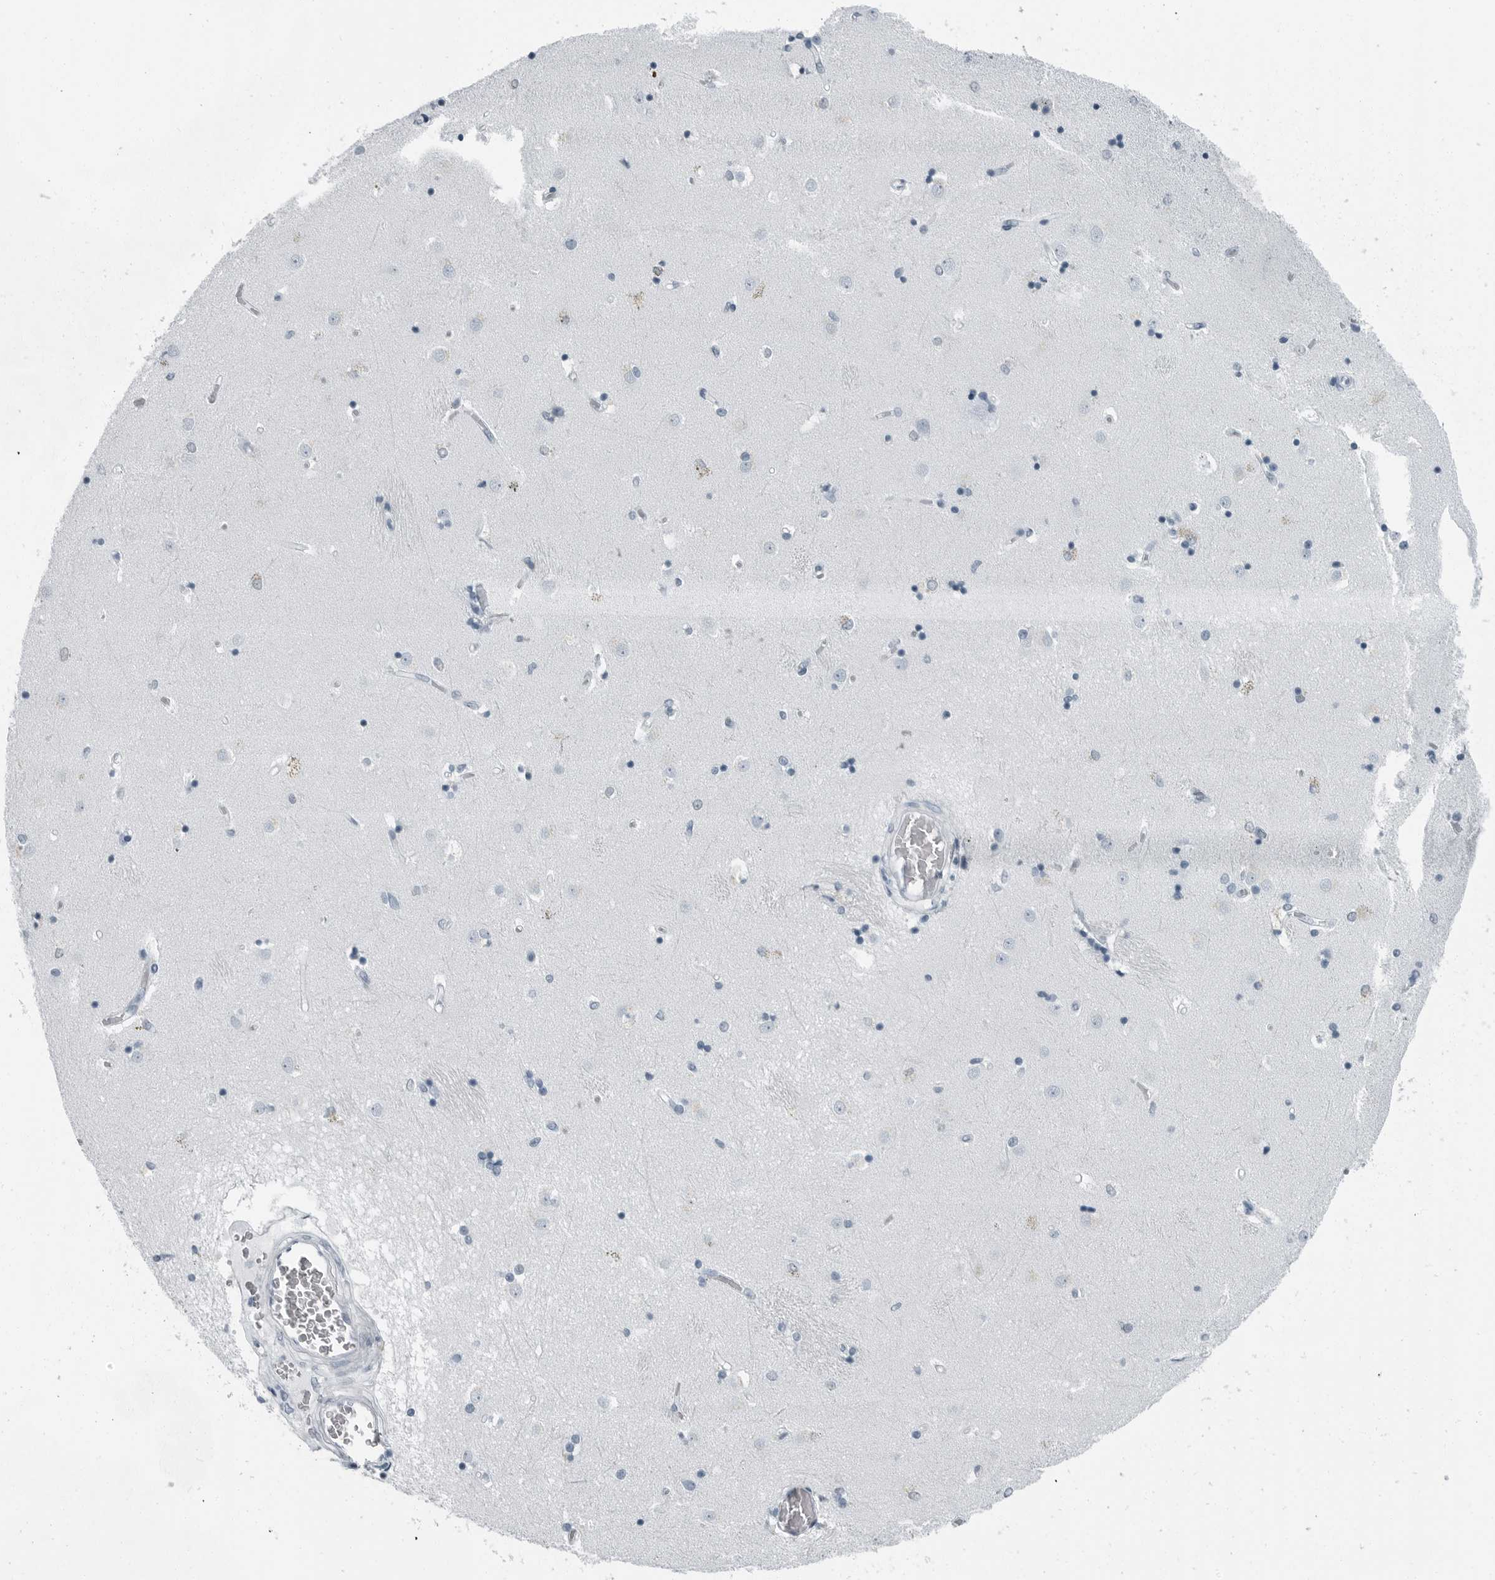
{"staining": {"intensity": "negative", "quantity": "none", "location": "none"}, "tissue": "caudate", "cell_type": "Glial cells", "image_type": "normal", "snomed": [{"axis": "morphology", "description": "Normal tissue, NOS"}, {"axis": "topography", "description": "Lateral ventricle wall"}], "caption": "Human caudate stained for a protein using immunohistochemistry (IHC) displays no staining in glial cells.", "gene": "FABP6", "patient": {"sex": "male", "age": 45}}